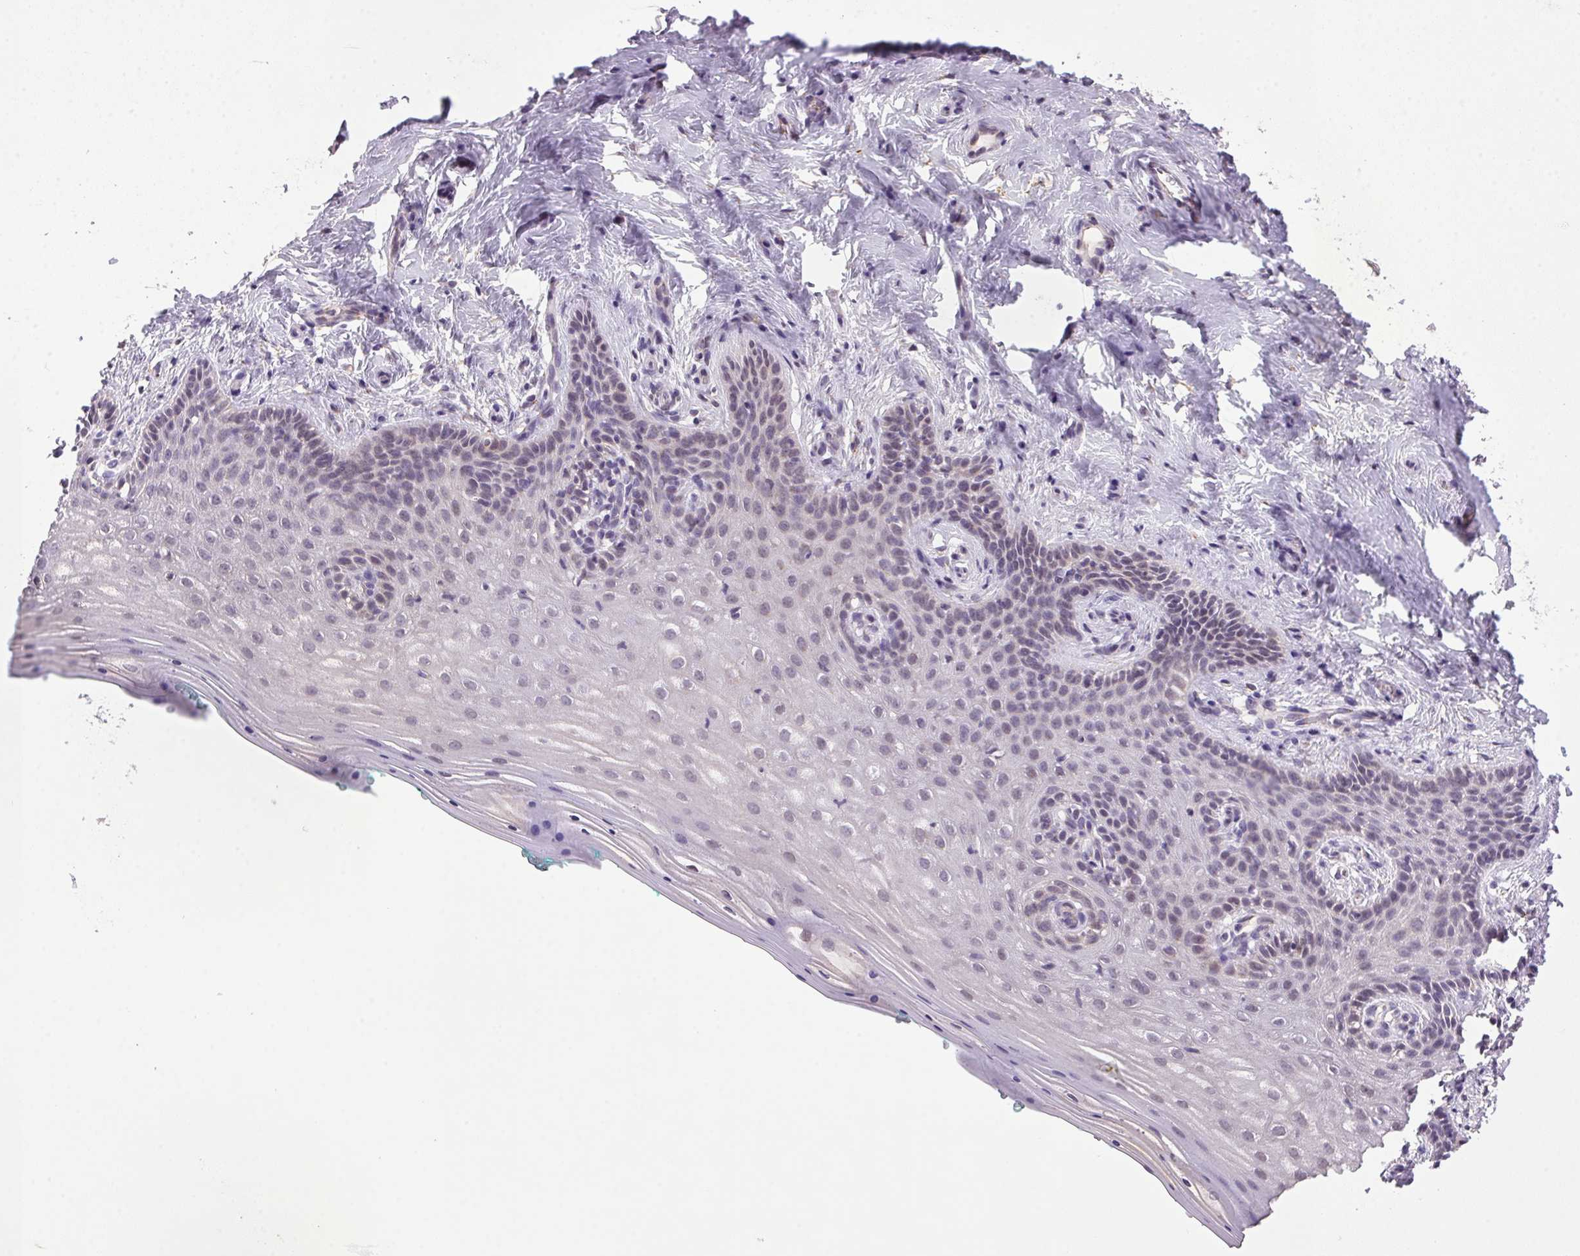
{"staining": {"intensity": "negative", "quantity": "none", "location": "none"}, "tissue": "vagina", "cell_type": "Squamous epithelial cells", "image_type": "normal", "snomed": [{"axis": "morphology", "description": "Normal tissue, NOS"}, {"axis": "topography", "description": "Vagina"}], "caption": "The immunohistochemistry (IHC) photomicrograph has no significant expression in squamous epithelial cells of vagina.", "gene": "AKR1E2", "patient": {"sex": "female", "age": 45}}